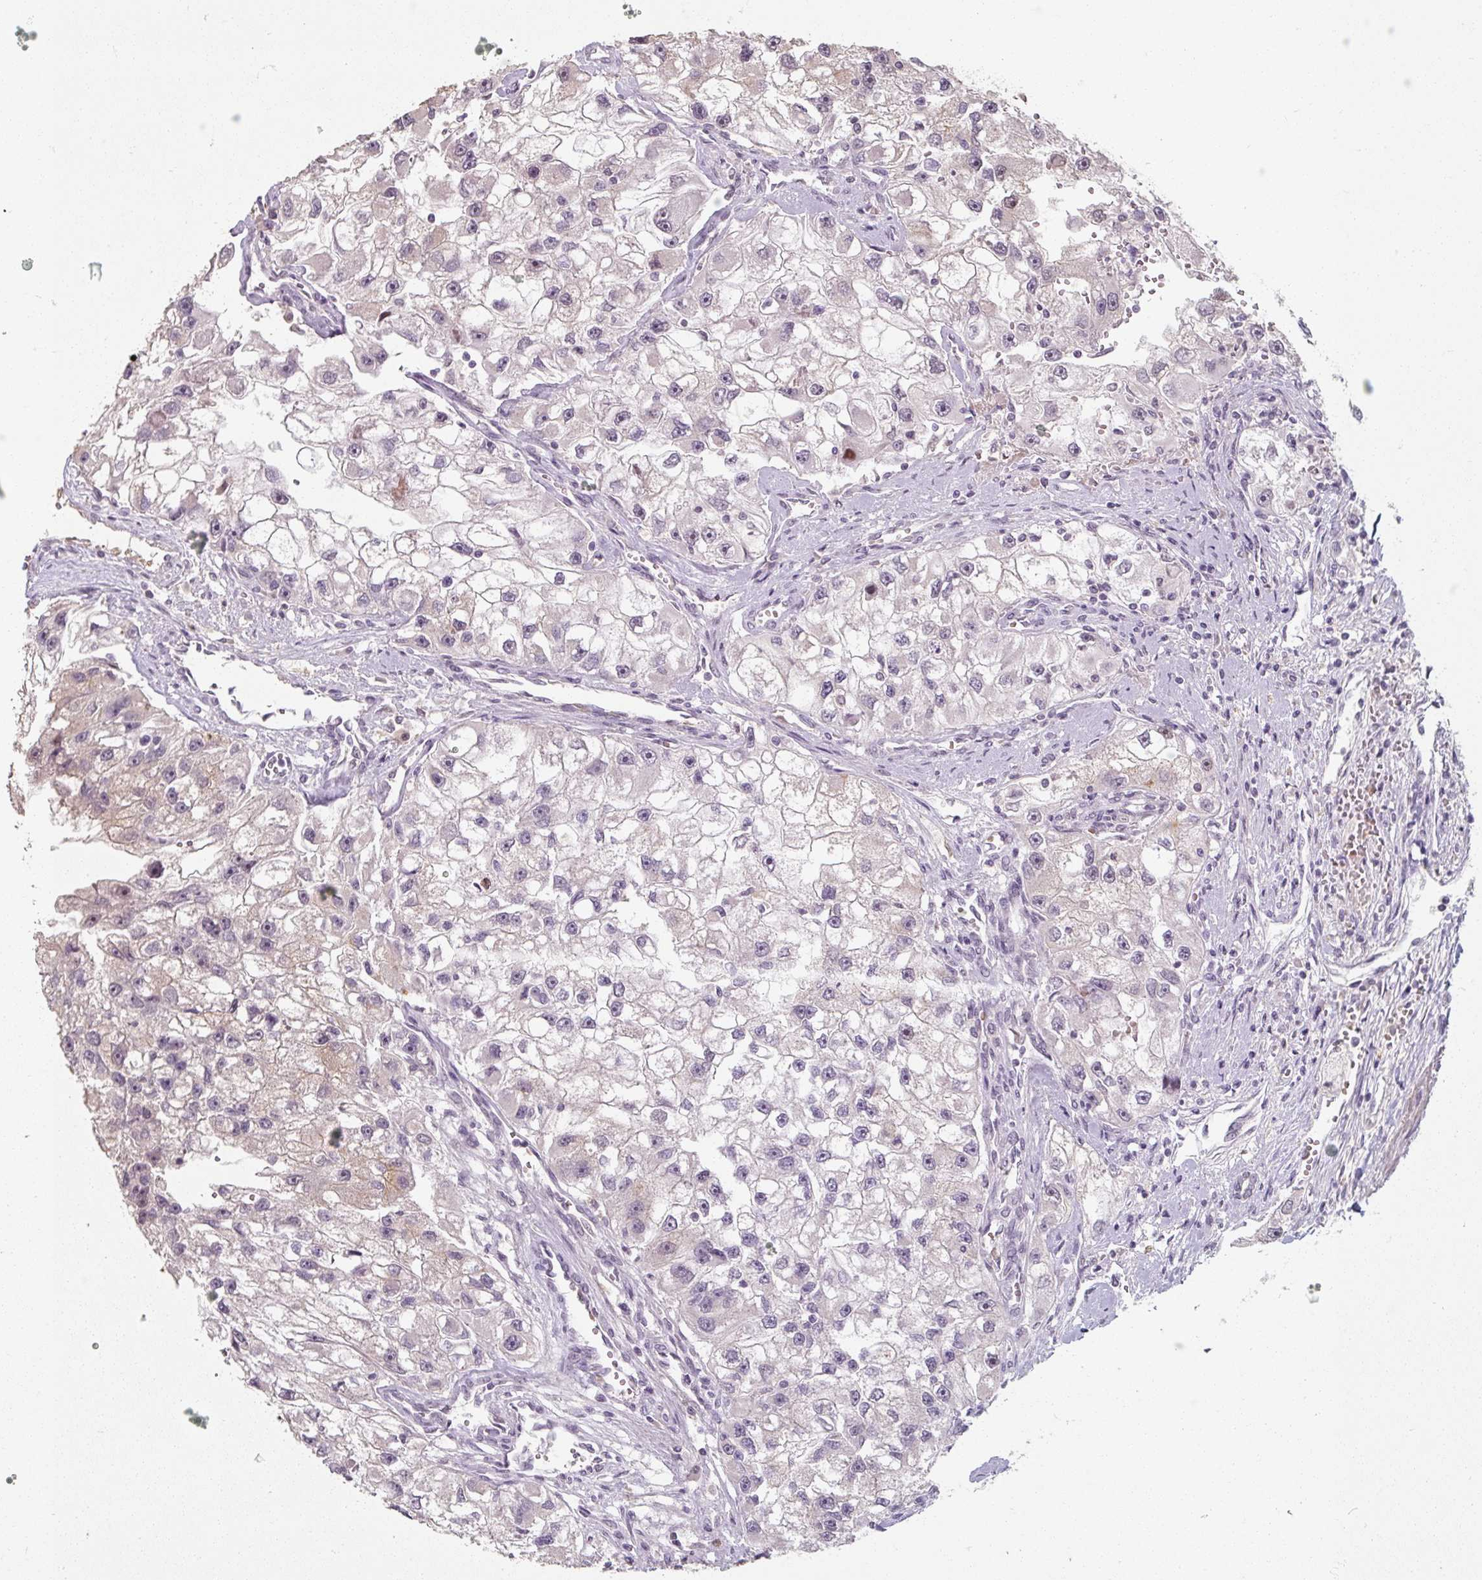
{"staining": {"intensity": "negative", "quantity": "none", "location": "none"}, "tissue": "renal cancer", "cell_type": "Tumor cells", "image_type": "cancer", "snomed": [{"axis": "morphology", "description": "Adenocarcinoma, NOS"}, {"axis": "topography", "description": "Kidney"}], "caption": "The image exhibits no staining of tumor cells in renal cancer (adenocarcinoma).", "gene": "ZFTRAF1", "patient": {"sex": "male", "age": 63}}